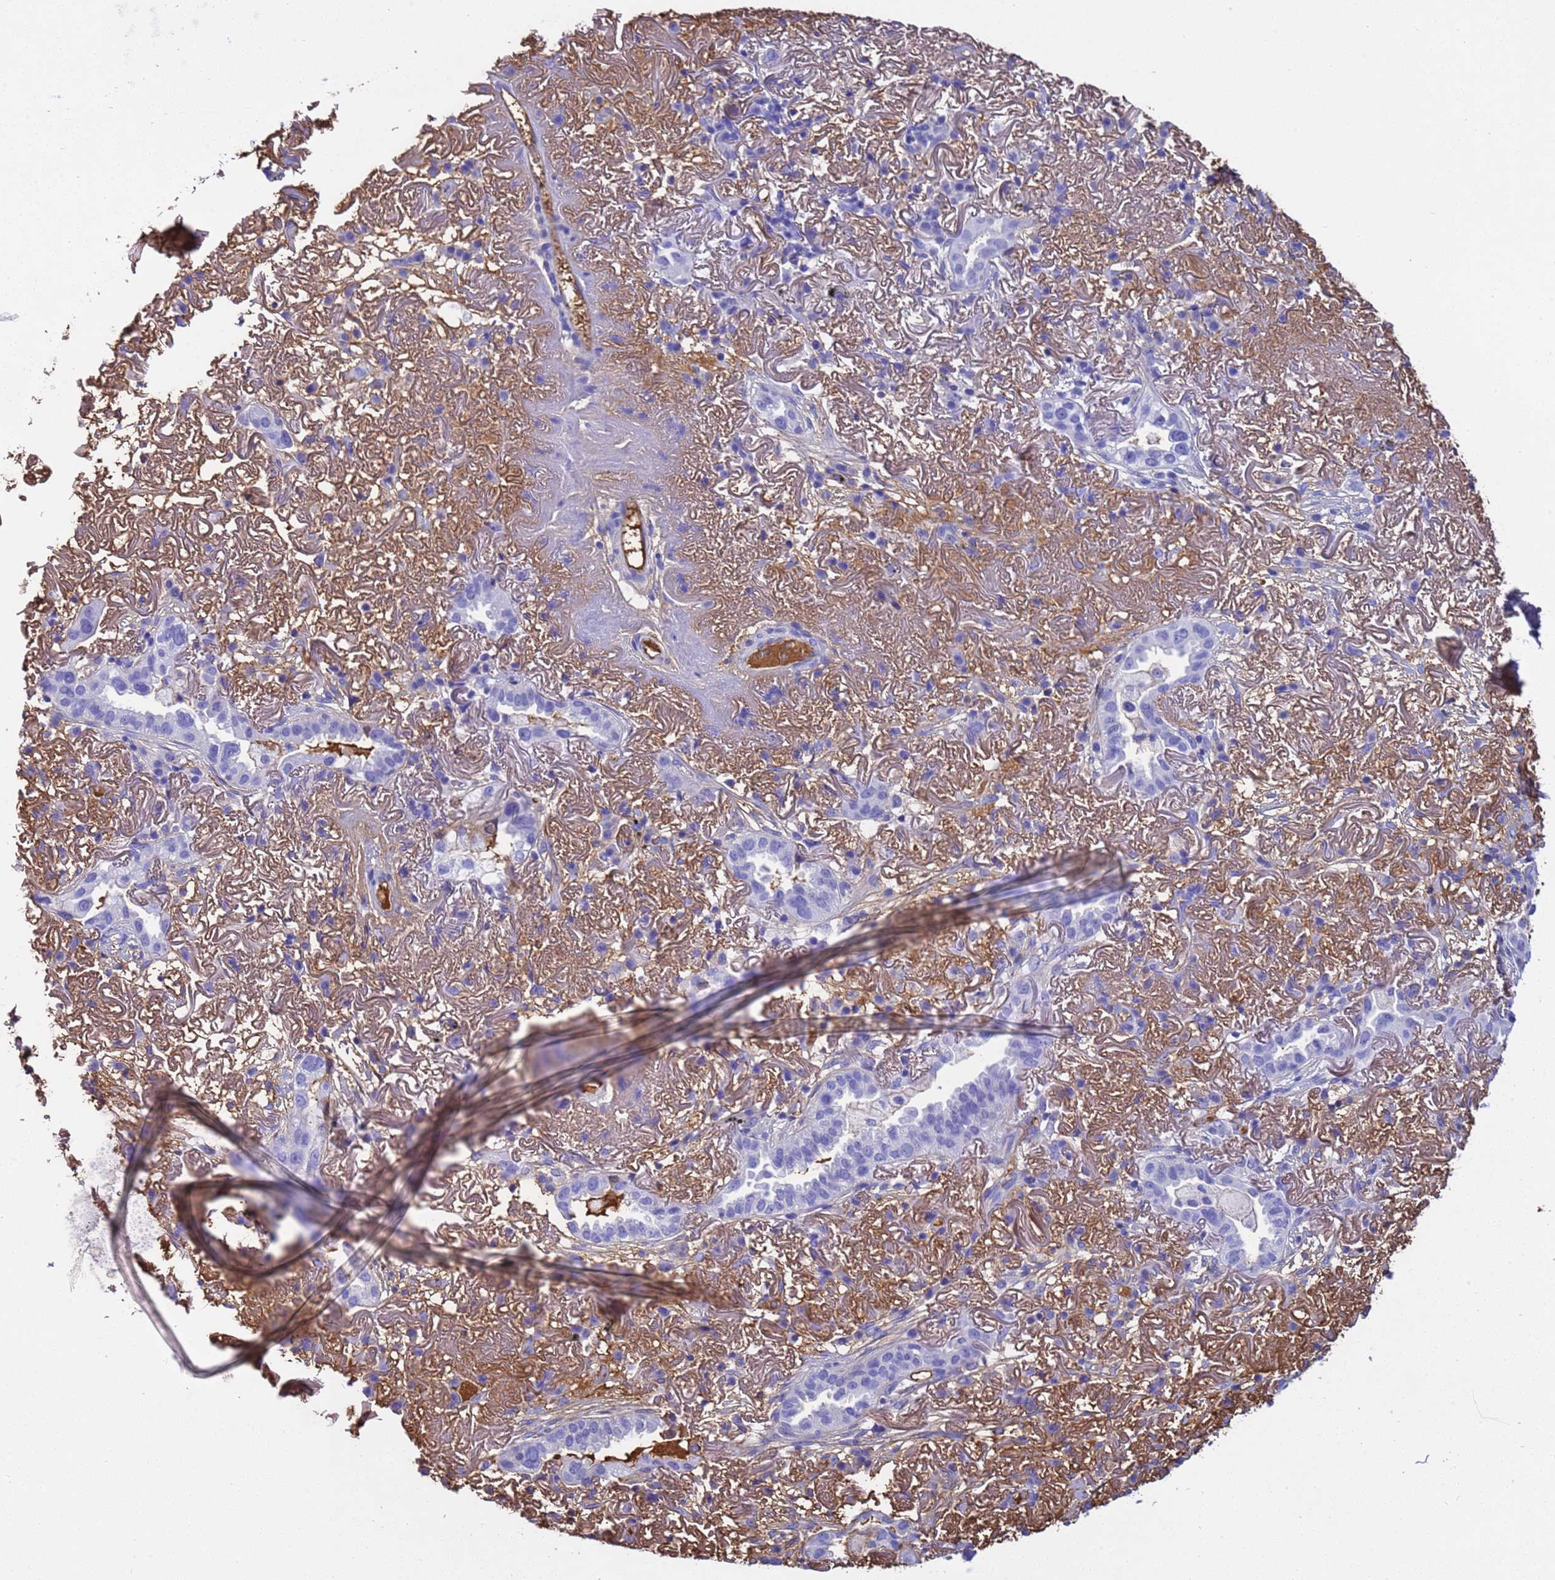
{"staining": {"intensity": "negative", "quantity": "none", "location": "none"}, "tissue": "lung cancer", "cell_type": "Tumor cells", "image_type": "cancer", "snomed": [{"axis": "morphology", "description": "Adenocarcinoma, NOS"}, {"axis": "topography", "description": "Lung"}], "caption": "A micrograph of human adenocarcinoma (lung) is negative for staining in tumor cells.", "gene": "H1-7", "patient": {"sex": "female", "age": 69}}